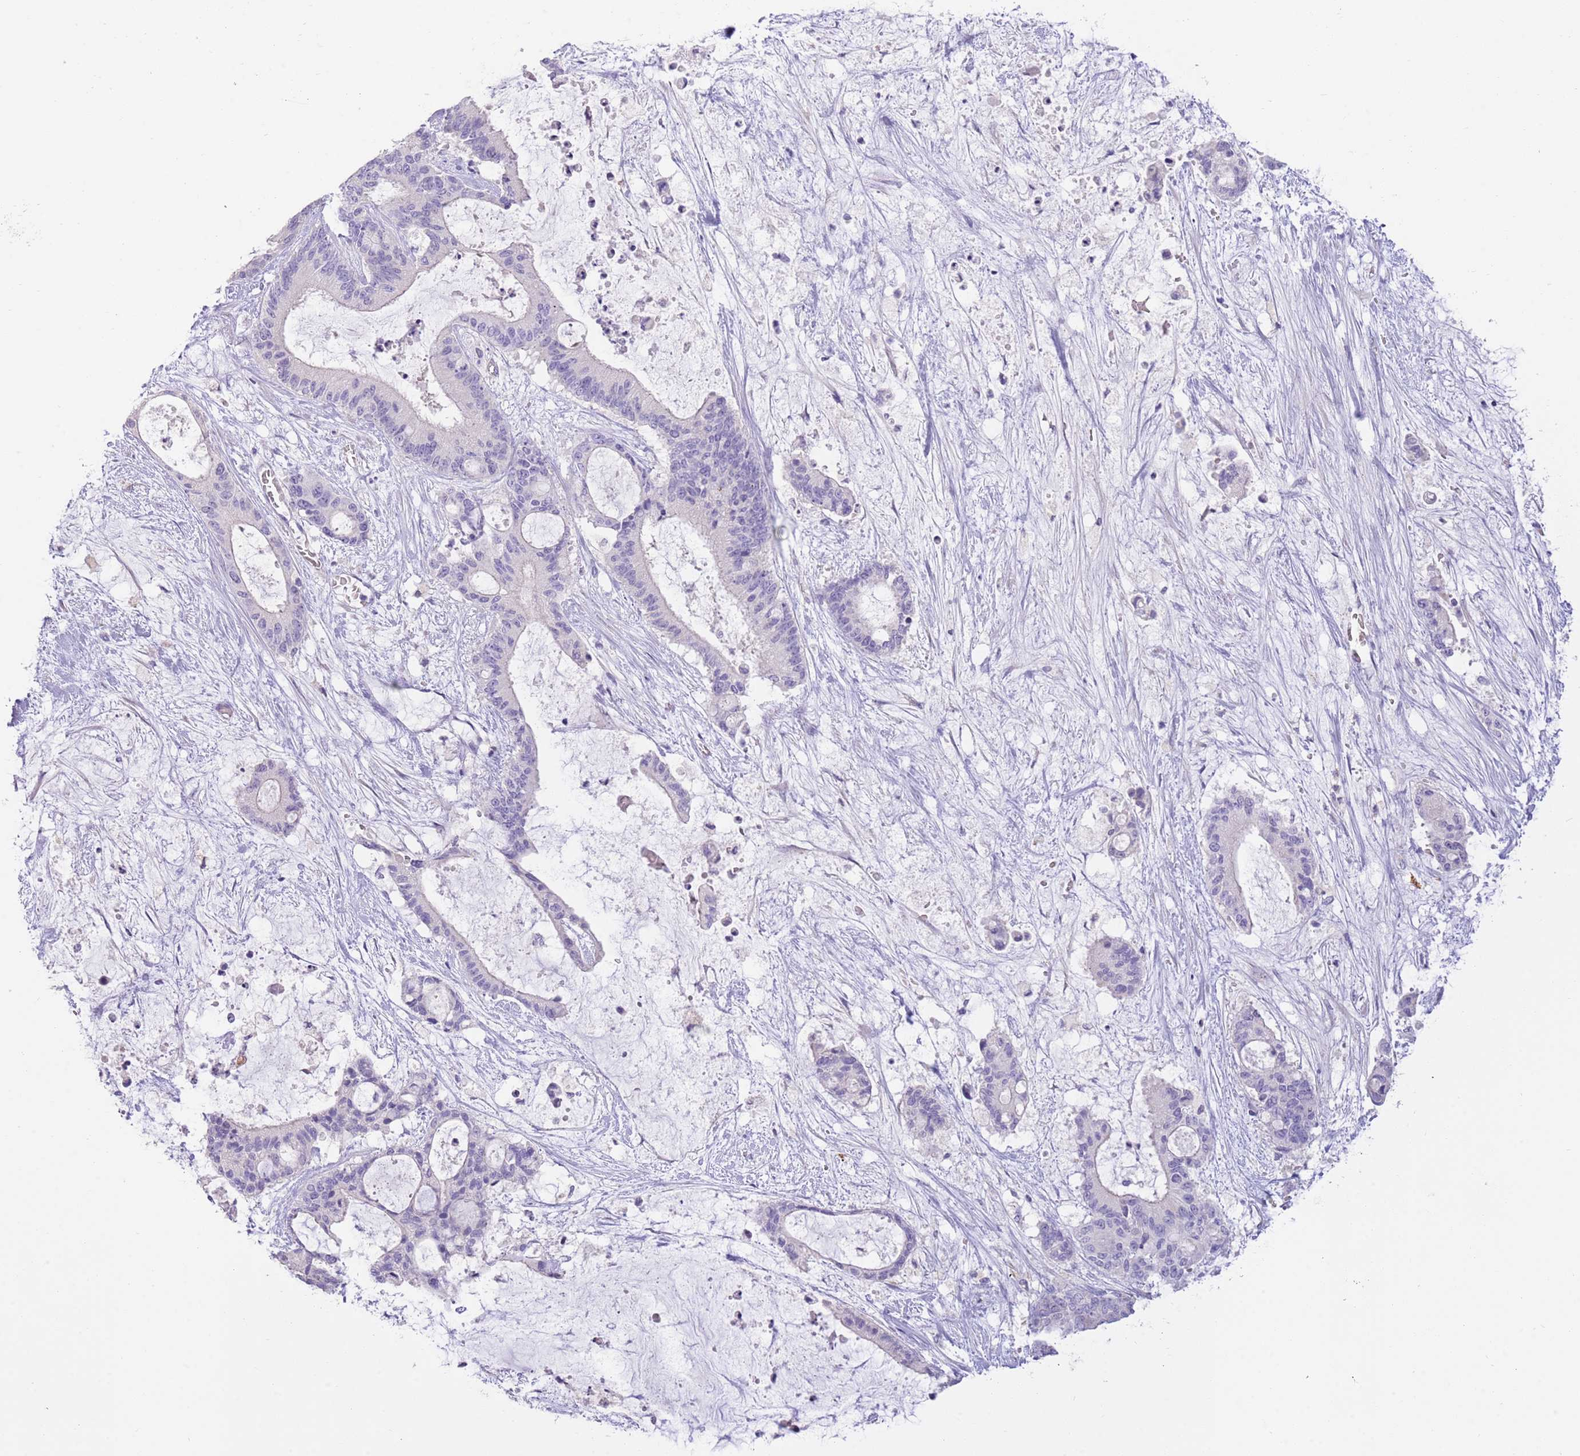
{"staining": {"intensity": "negative", "quantity": "none", "location": "none"}, "tissue": "liver cancer", "cell_type": "Tumor cells", "image_type": "cancer", "snomed": [{"axis": "morphology", "description": "Normal tissue, NOS"}, {"axis": "morphology", "description": "Cholangiocarcinoma"}, {"axis": "topography", "description": "Liver"}, {"axis": "topography", "description": "Peripheral nerve tissue"}], "caption": "This is an IHC image of human liver cancer (cholangiocarcinoma). There is no positivity in tumor cells.", "gene": "SFTPA1", "patient": {"sex": "female", "age": 73}}